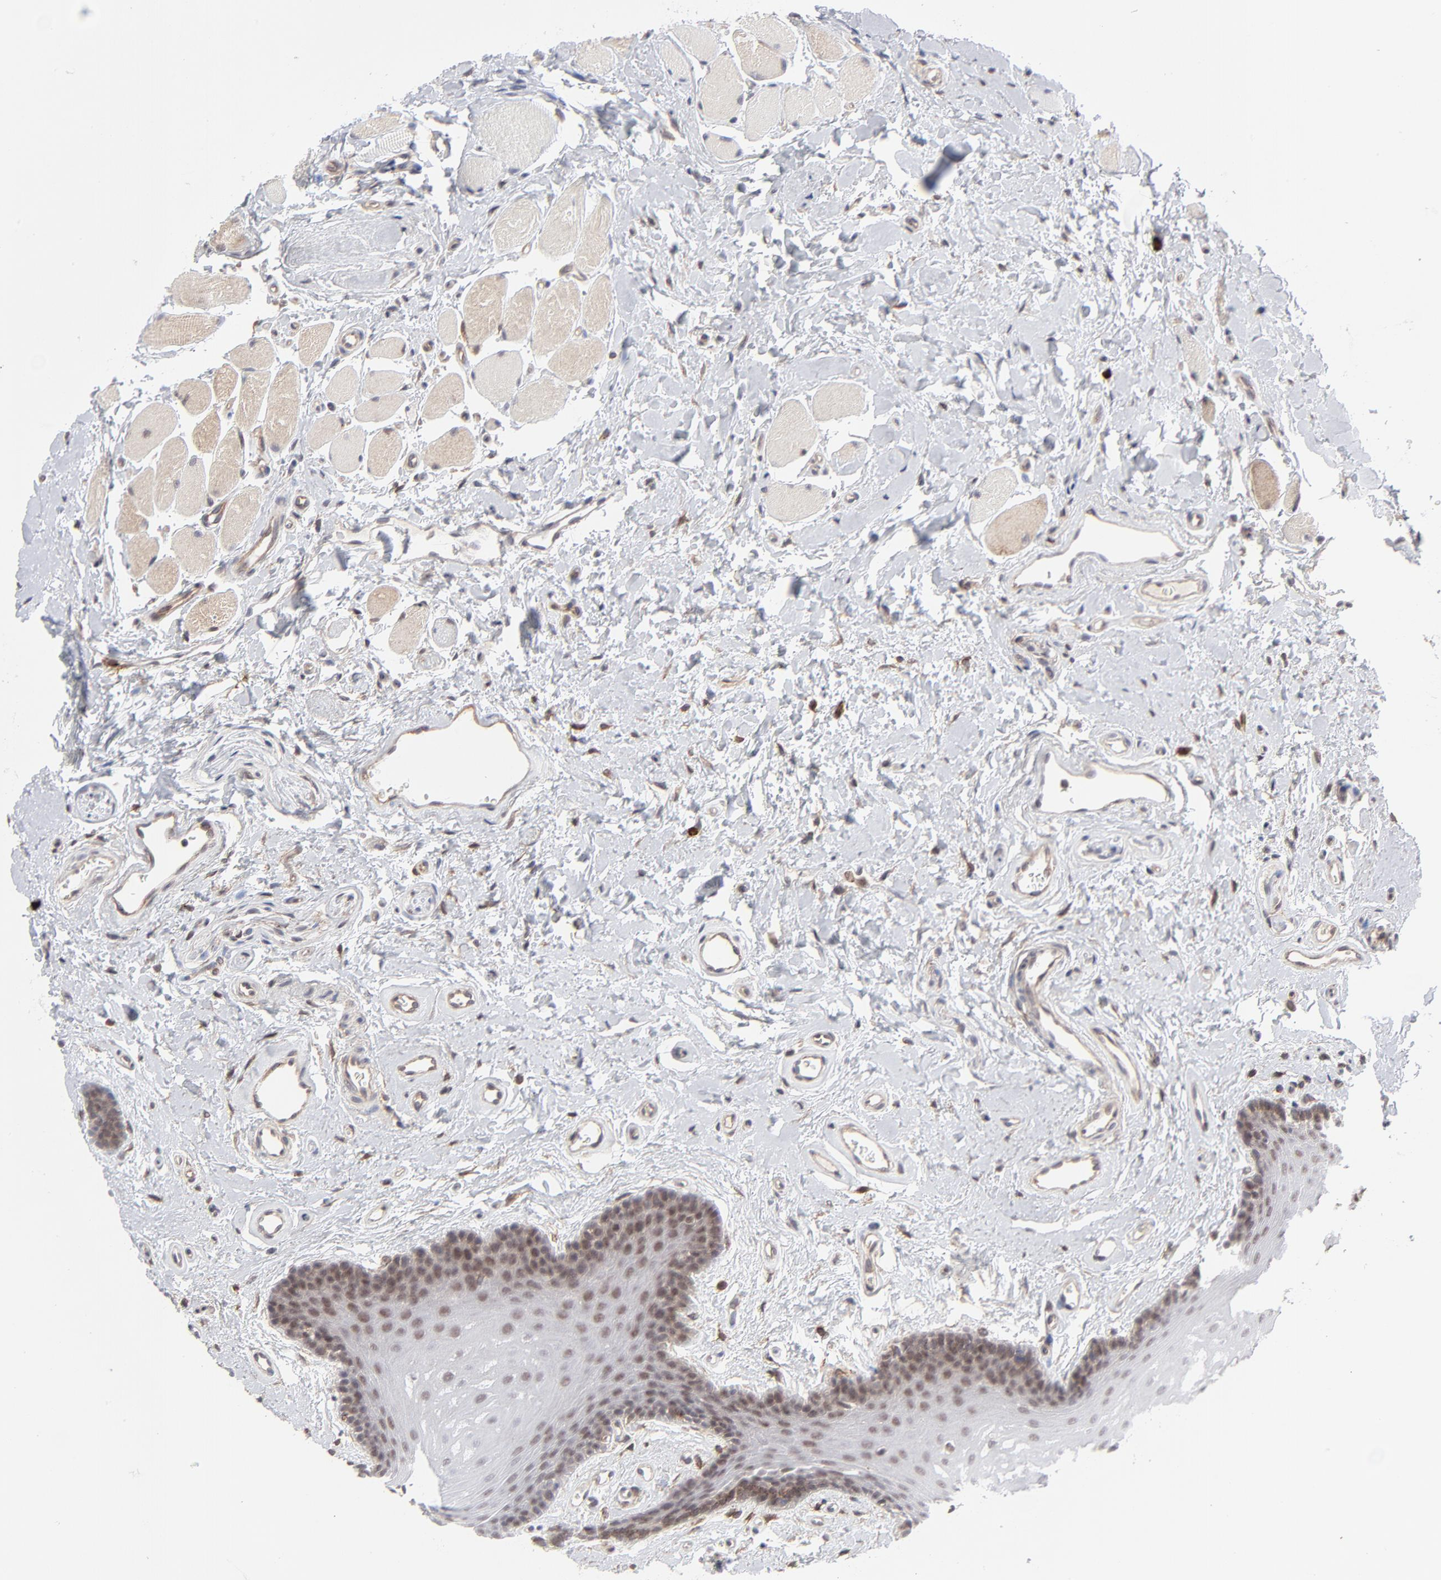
{"staining": {"intensity": "moderate", "quantity": "25%-75%", "location": "nuclear"}, "tissue": "oral mucosa", "cell_type": "Squamous epithelial cells", "image_type": "normal", "snomed": [{"axis": "morphology", "description": "Normal tissue, NOS"}, {"axis": "topography", "description": "Oral tissue"}], "caption": "IHC photomicrograph of benign human oral mucosa stained for a protein (brown), which exhibits medium levels of moderate nuclear expression in approximately 25%-75% of squamous epithelial cells.", "gene": "NBN", "patient": {"sex": "male", "age": 62}}